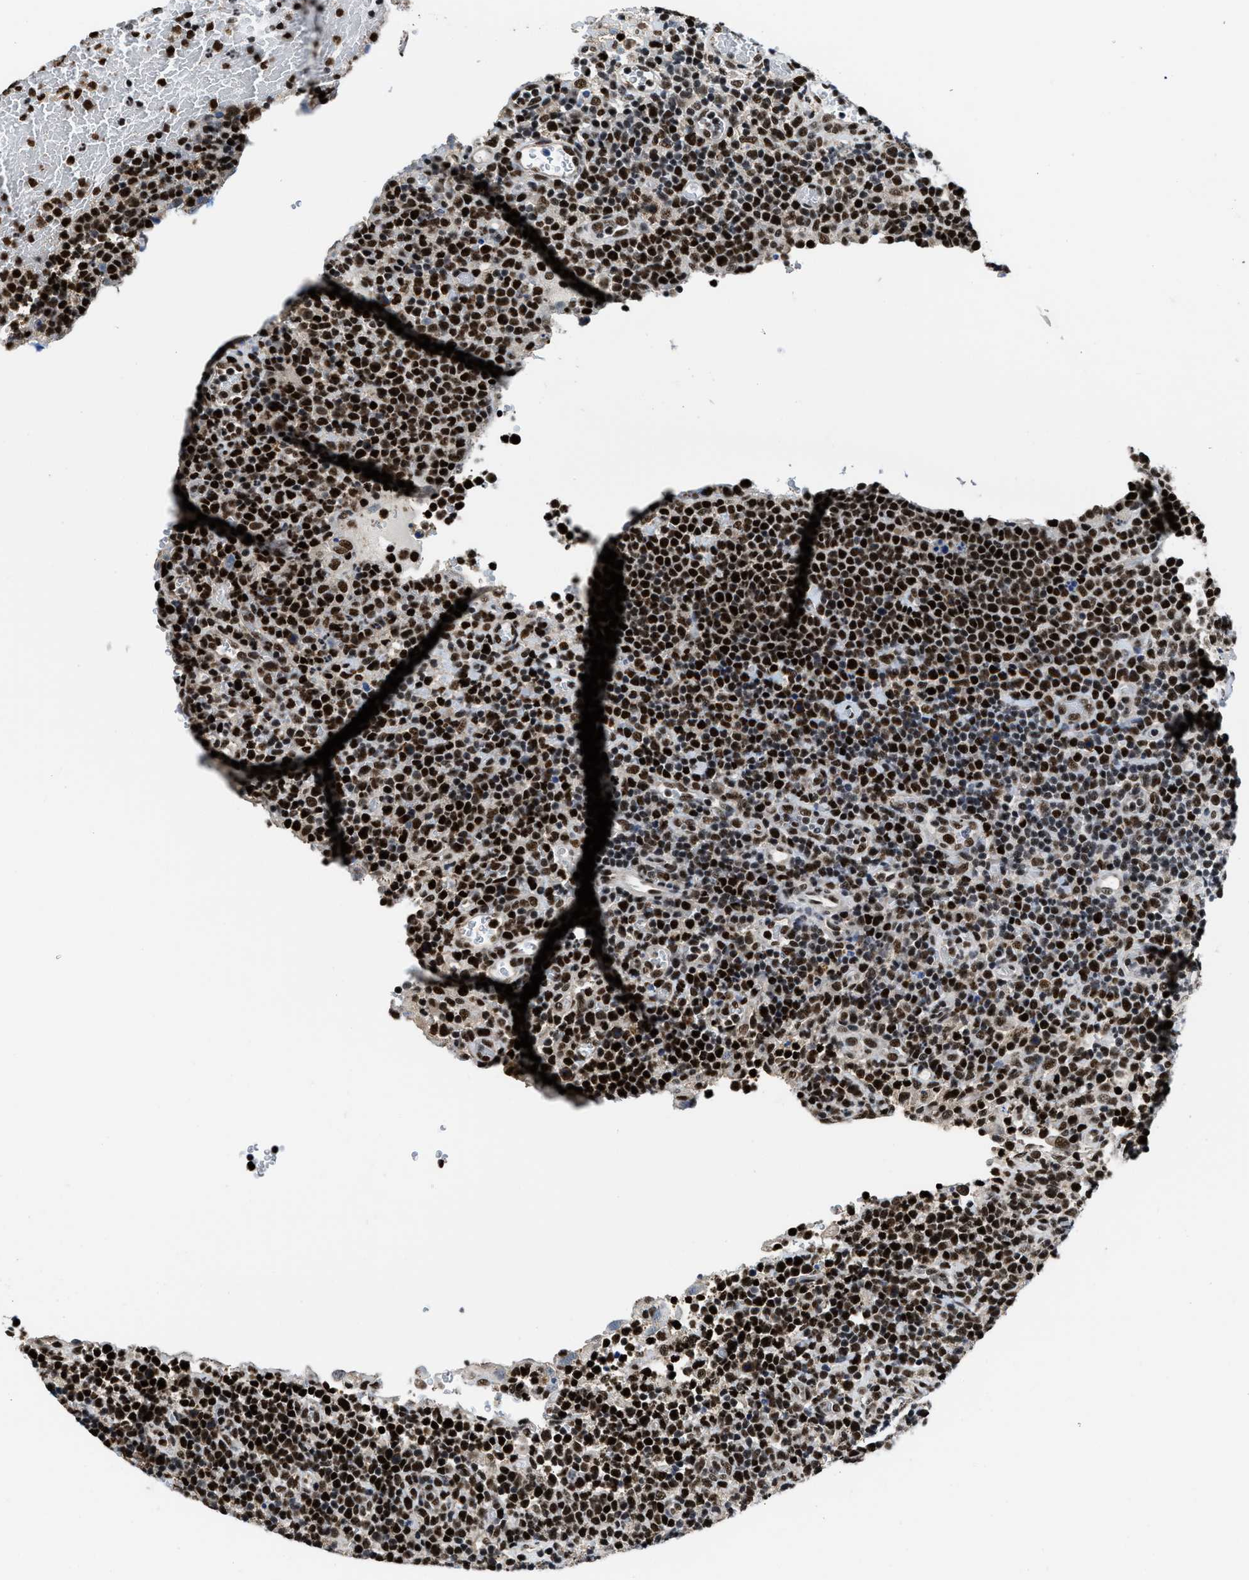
{"staining": {"intensity": "strong", "quantity": ">75%", "location": "nuclear"}, "tissue": "lymphoma", "cell_type": "Tumor cells", "image_type": "cancer", "snomed": [{"axis": "morphology", "description": "Malignant lymphoma, non-Hodgkin's type, High grade"}, {"axis": "topography", "description": "Lymph node"}], "caption": "Lymphoma stained for a protein (brown) reveals strong nuclear positive expression in about >75% of tumor cells.", "gene": "HNRNPH2", "patient": {"sex": "male", "age": 61}}